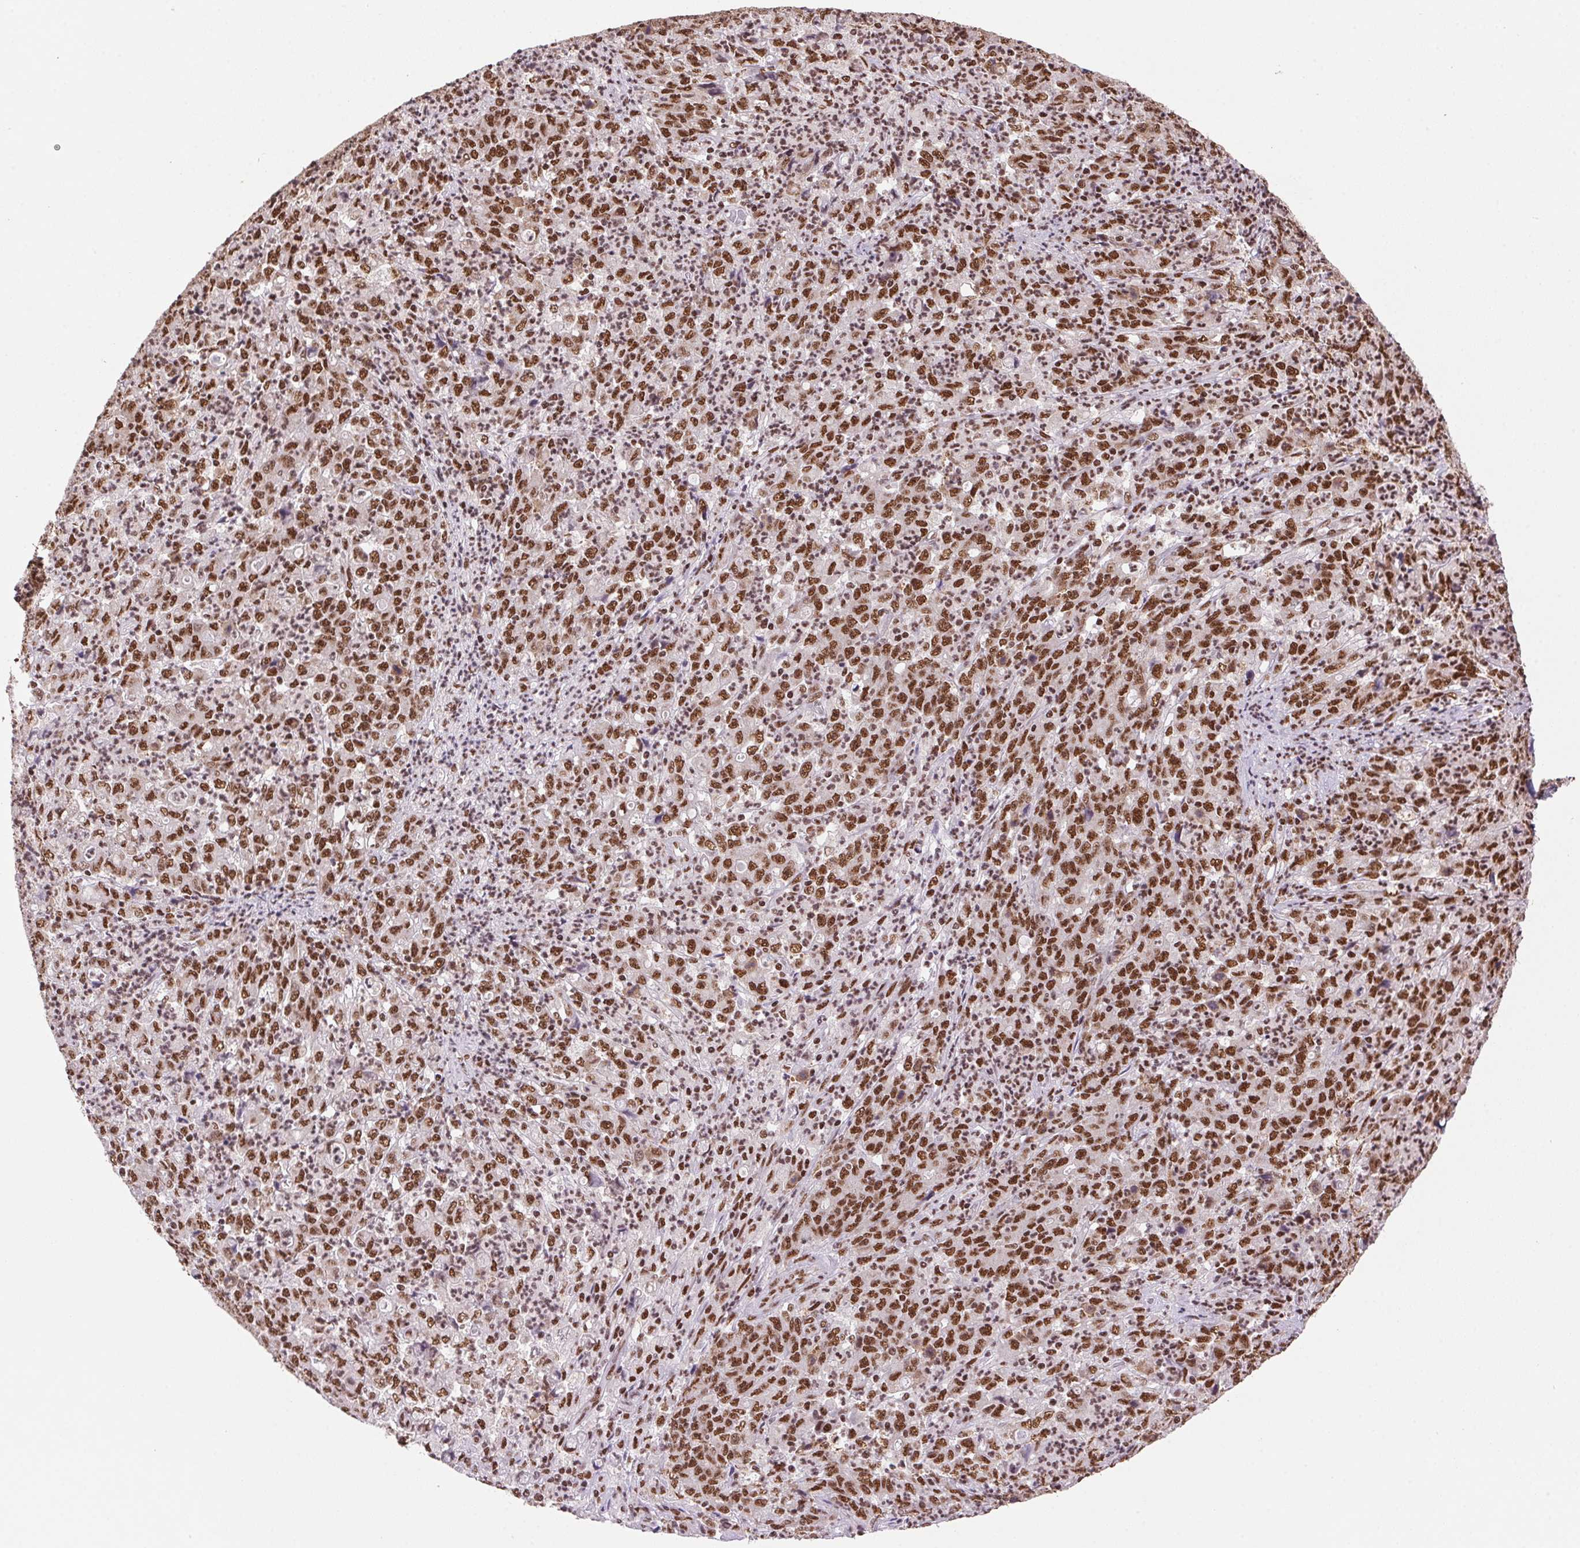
{"staining": {"intensity": "moderate", "quantity": ">75%", "location": "nuclear"}, "tissue": "stomach cancer", "cell_type": "Tumor cells", "image_type": "cancer", "snomed": [{"axis": "morphology", "description": "Adenocarcinoma, NOS"}, {"axis": "topography", "description": "Stomach, lower"}], "caption": "Brown immunohistochemical staining in adenocarcinoma (stomach) displays moderate nuclear expression in about >75% of tumor cells. (brown staining indicates protein expression, while blue staining denotes nuclei).", "gene": "ZNF207", "patient": {"sex": "female", "age": 71}}